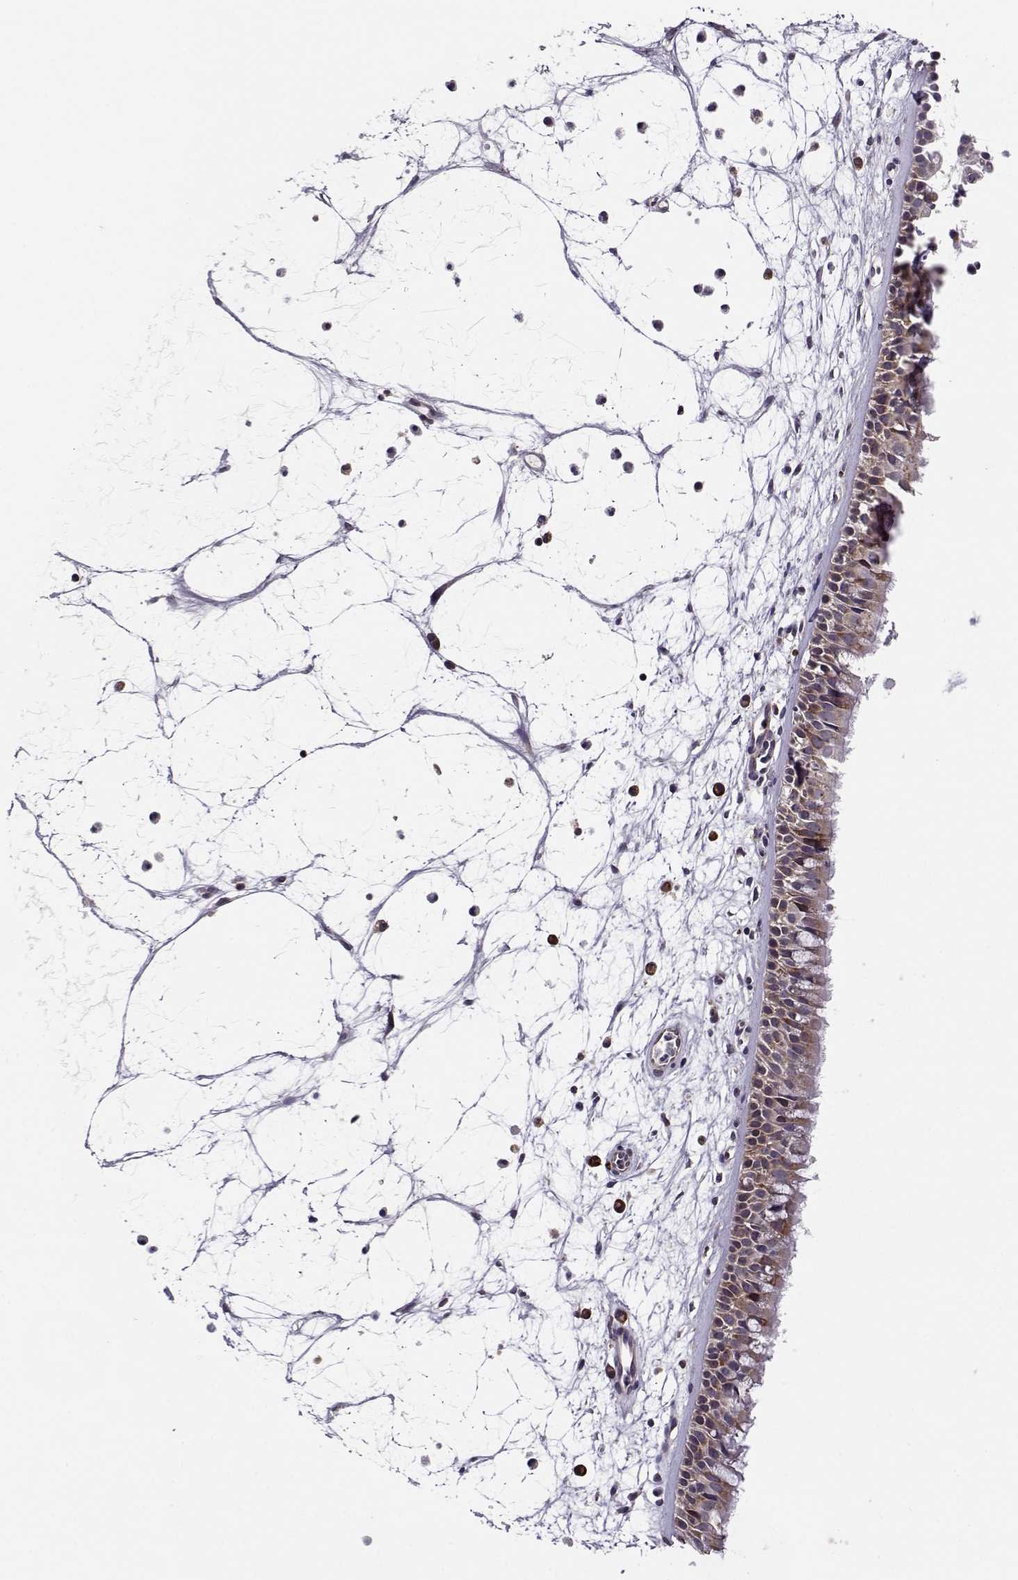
{"staining": {"intensity": "moderate", "quantity": ">75%", "location": "cytoplasmic/membranous"}, "tissue": "nasopharynx", "cell_type": "Respiratory epithelial cells", "image_type": "normal", "snomed": [{"axis": "morphology", "description": "Normal tissue, NOS"}, {"axis": "topography", "description": "Nasopharynx"}], "caption": "Respiratory epithelial cells display moderate cytoplasmic/membranous staining in about >75% of cells in benign nasopharynx.", "gene": "RPL31", "patient": {"sex": "female", "age": 68}}